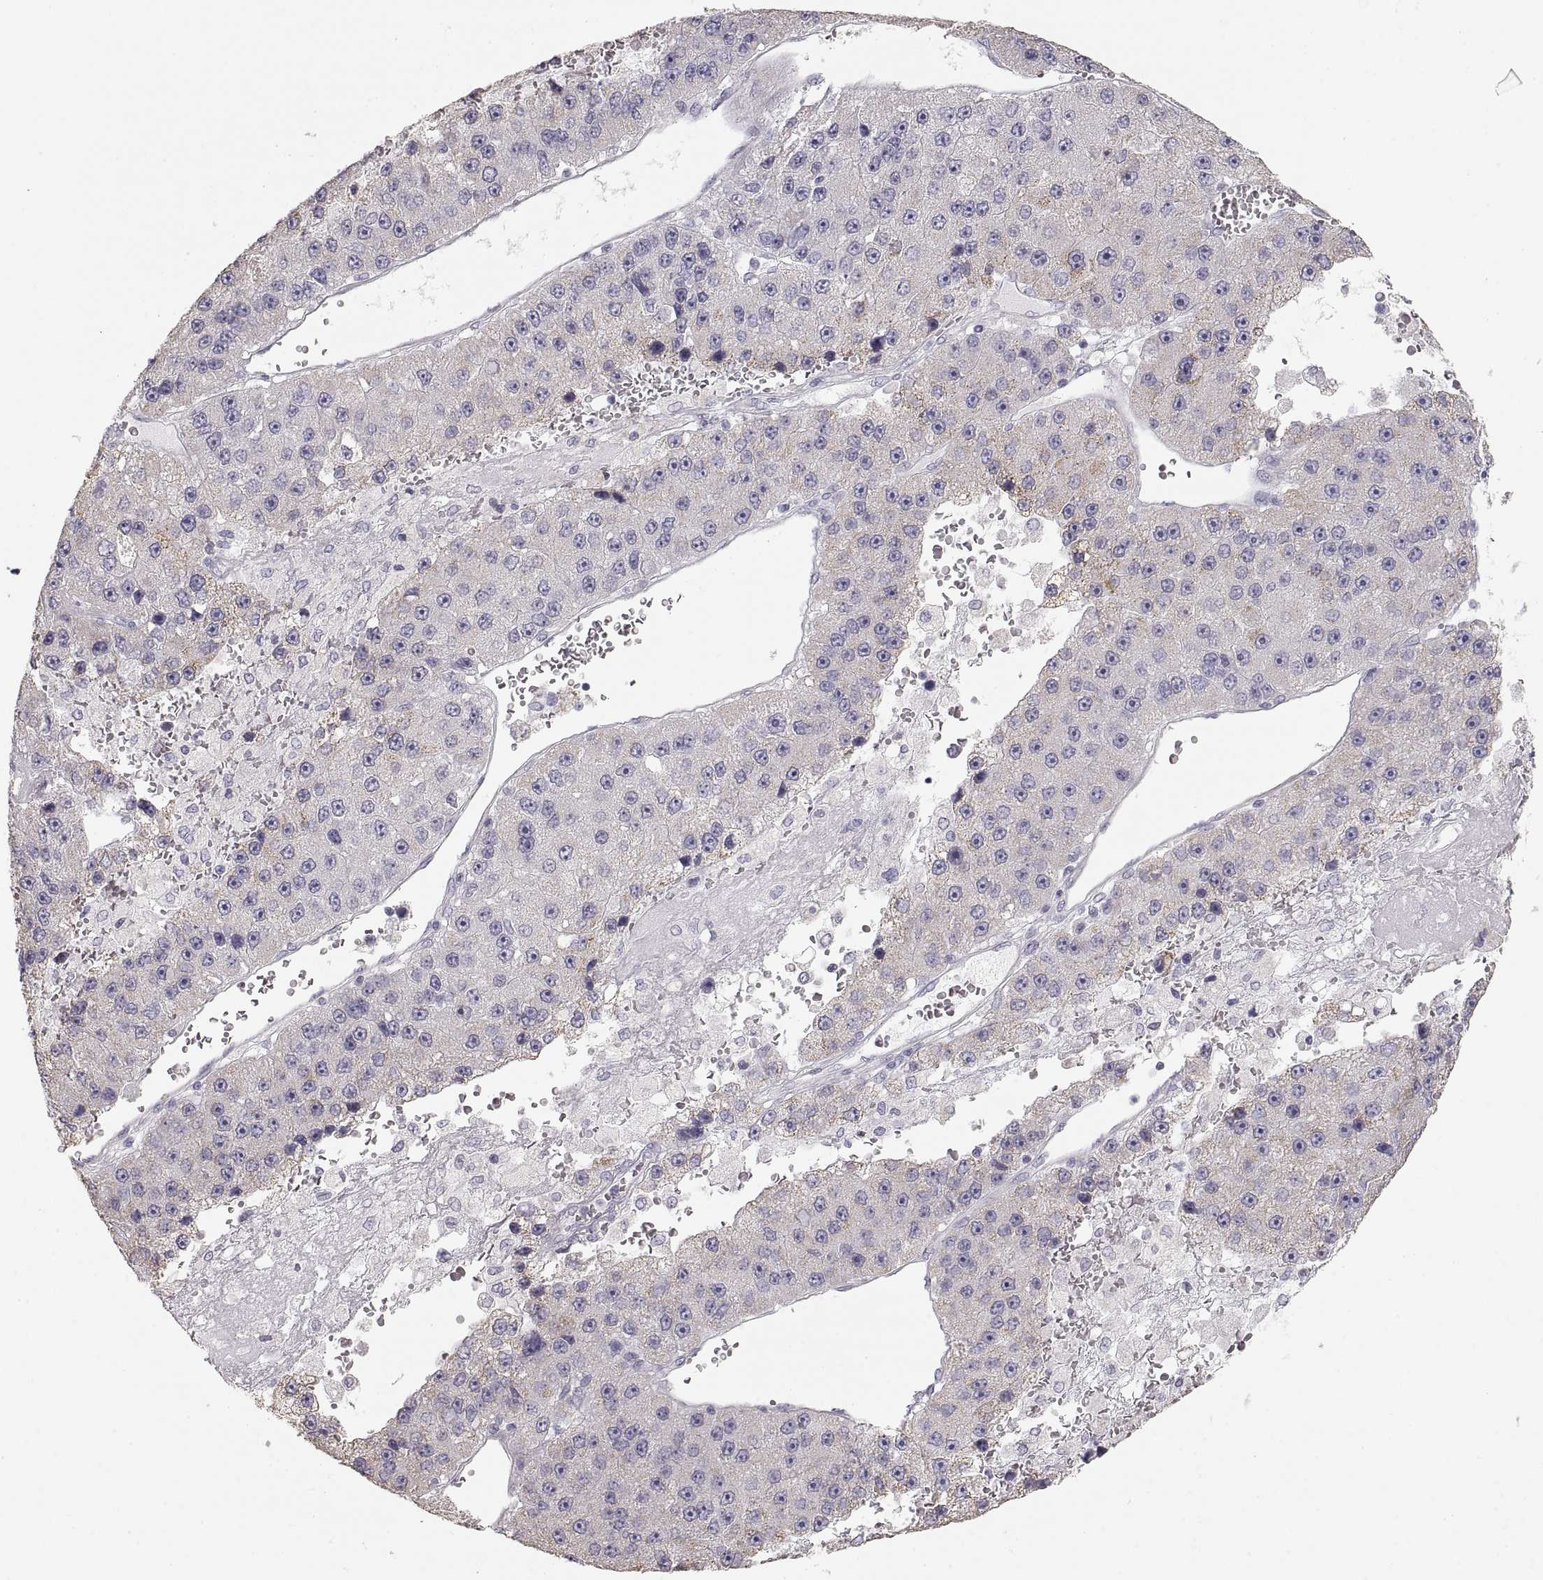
{"staining": {"intensity": "negative", "quantity": "none", "location": "none"}, "tissue": "liver cancer", "cell_type": "Tumor cells", "image_type": "cancer", "snomed": [{"axis": "morphology", "description": "Carcinoma, Hepatocellular, NOS"}, {"axis": "topography", "description": "Liver"}], "caption": "Hepatocellular carcinoma (liver) stained for a protein using IHC exhibits no positivity tumor cells.", "gene": "ZP3", "patient": {"sex": "female", "age": 73}}